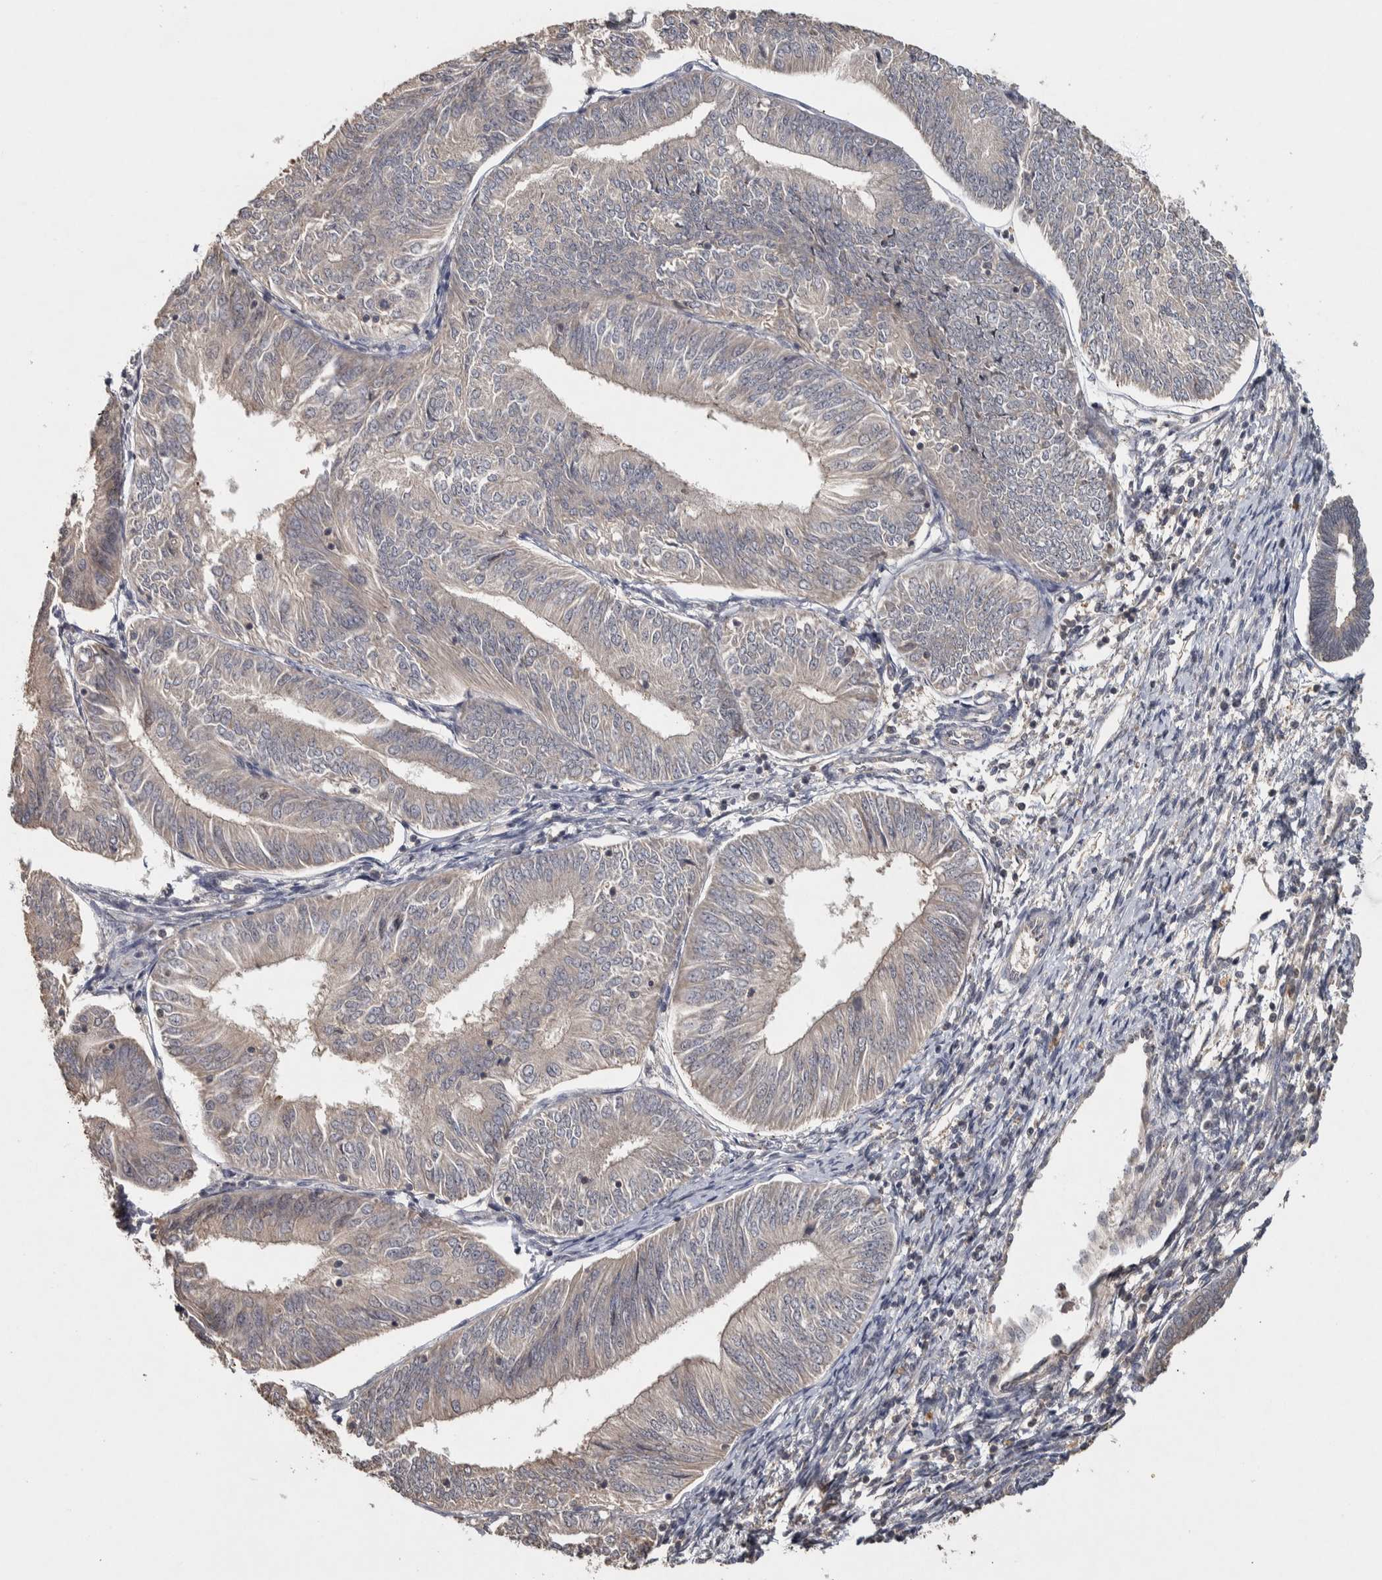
{"staining": {"intensity": "weak", "quantity": "<25%", "location": "cytoplasmic/membranous"}, "tissue": "endometrial cancer", "cell_type": "Tumor cells", "image_type": "cancer", "snomed": [{"axis": "morphology", "description": "Adenocarcinoma, NOS"}, {"axis": "topography", "description": "Endometrium"}], "caption": "DAB (3,3'-diaminobenzidine) immunohistochemical staining of endometrial cancer demonstrates no significant positivity in tumor cells.", "gene": "EIF3H", "patient": {"sex": "female", "age": 58}}